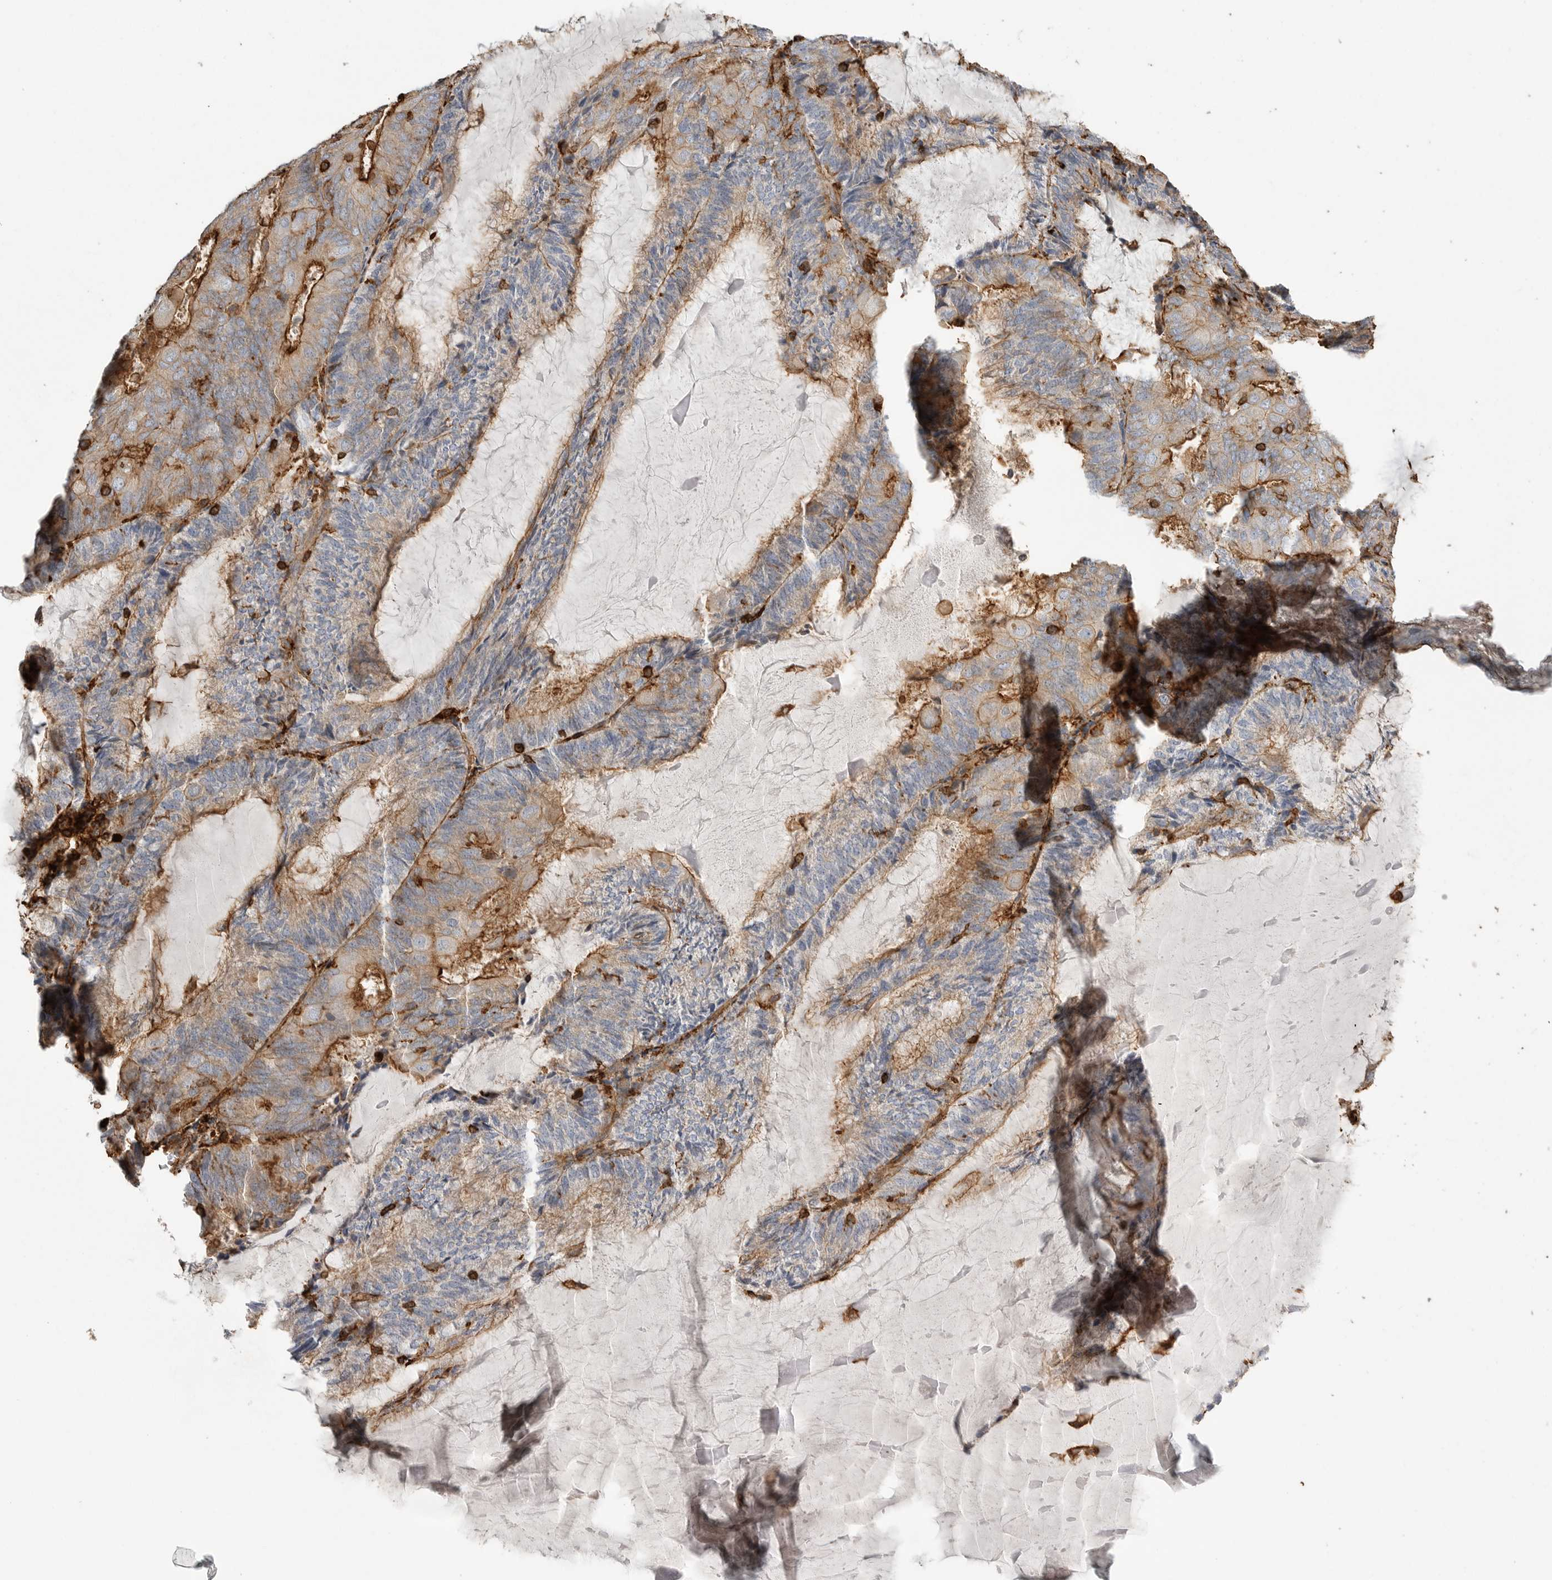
{"staining": {"intensity": "moderate", "quantity": "25%-75%", "location": "cytoplasmic/membranous"}, "tissue": "endometrial cancer", "cell_type": "Tumor cells", "image_type": "cancer", "snomed": [{"axis": "morphology", "description": "Adenocarcinoma, NOS"}, {"axis": "topography", "description": "Endometrium"}], "caption": "Human endometrial cancer stained for a protein (brown) exhibits moderate cytoplasmic/membranous positive positivity in about 25%-75% of tumor cells.", "gene": "GPER1", "patient": {"sex": "female", "age": 81}}